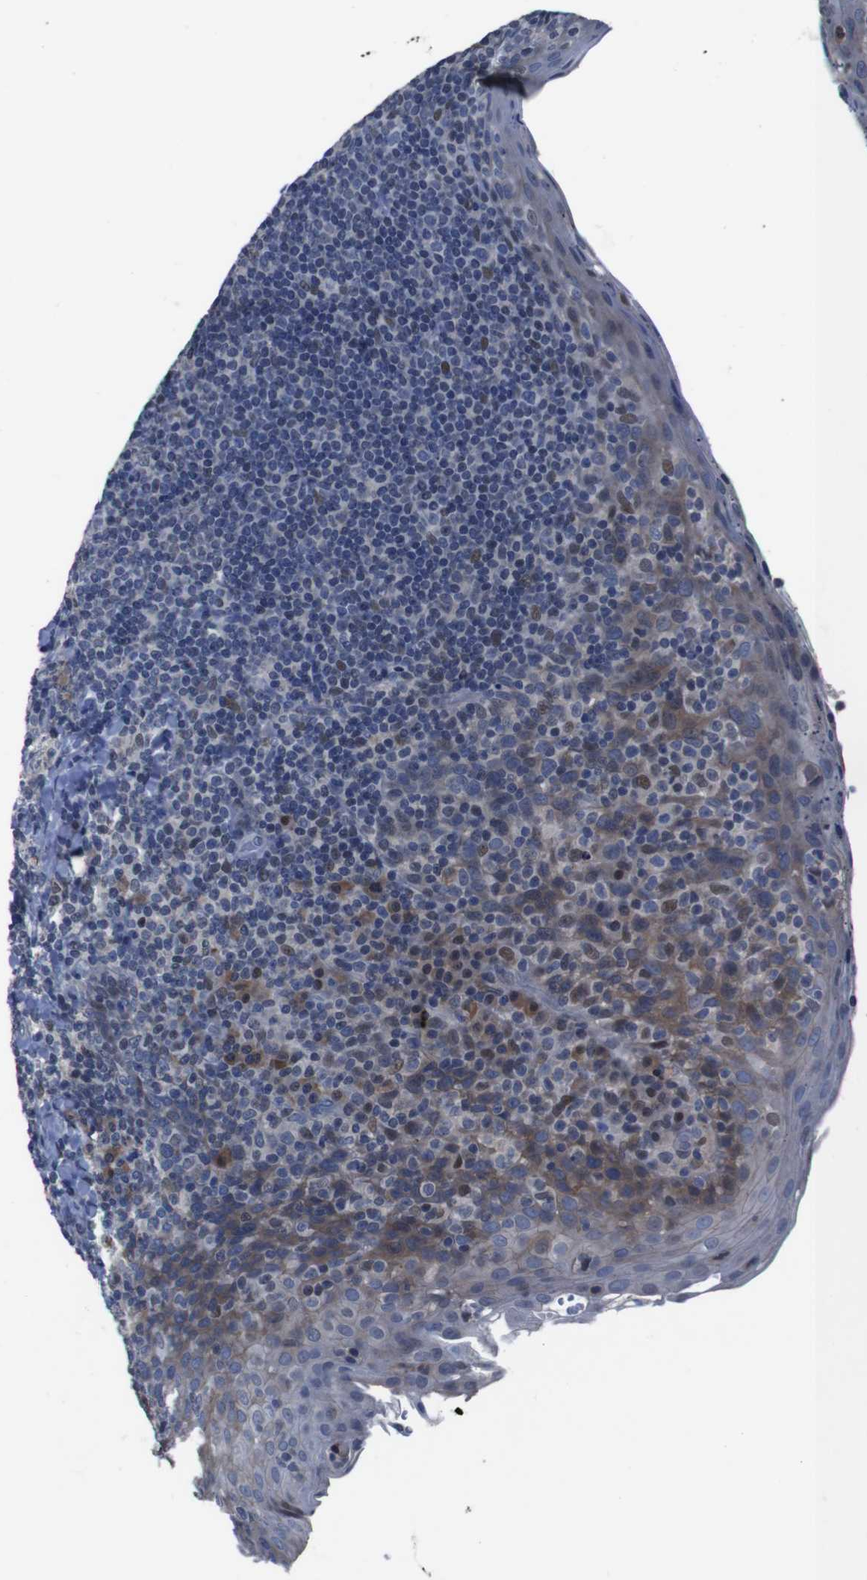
{"staining": {"intensity": "weak", "quantity": "<25%", "location": "cytoplasmic/membranous"}, "tissue": "tonsil", "cell_type": "Germinal center cells", "image_type": "normal", "snomed": [{"axis": "morphology", "description": "Normal tissue, NOS"}, {"axis": "topography", "description": "Tonsil"}], "caption": "Tonsil stained for a protein using immunohistochemistry (IHC) demonstrates no staining germinal center cells.", "gene": "SEMA4B", "patient": {"sex": "male", "age": 17}}